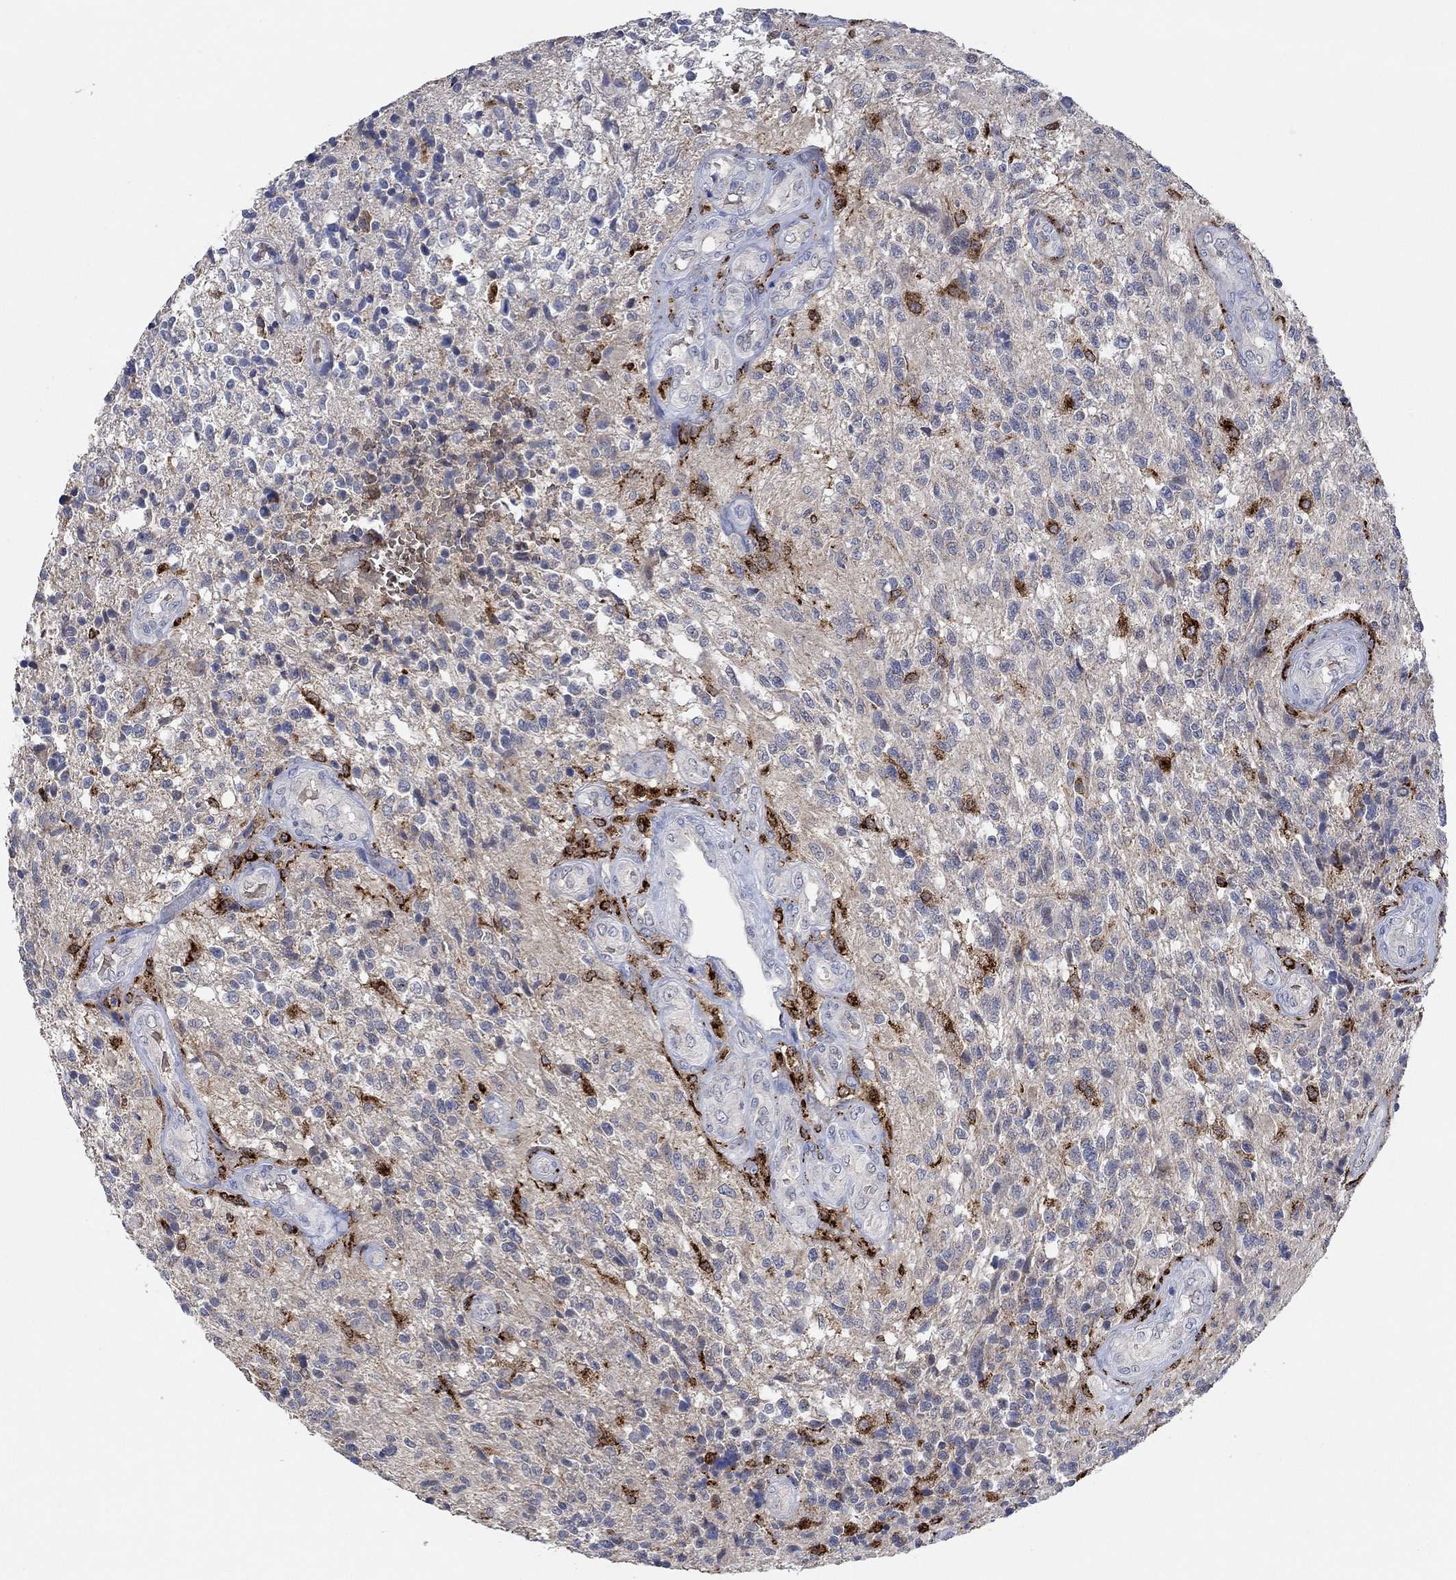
{"staining": {"intensity": "strong", "quantity": "<25%", "location": "cytoplasmic/membranous"}, "tissue": "glioma", "cell_type": "Tumor cells", "image_type": "cancer", "snomed": [{"axis": "morphology", "description": "Glioma, malignant, High grade"}, {"axis": "topography", "description": "Brain"}], "caption": "Protein expression analysis of glioma reveals strong cytoplasmic/membranous positivity in about <25% of tumor cells.", "gene": "MPP1", "patient": {"sex": "male", "age": 56}}